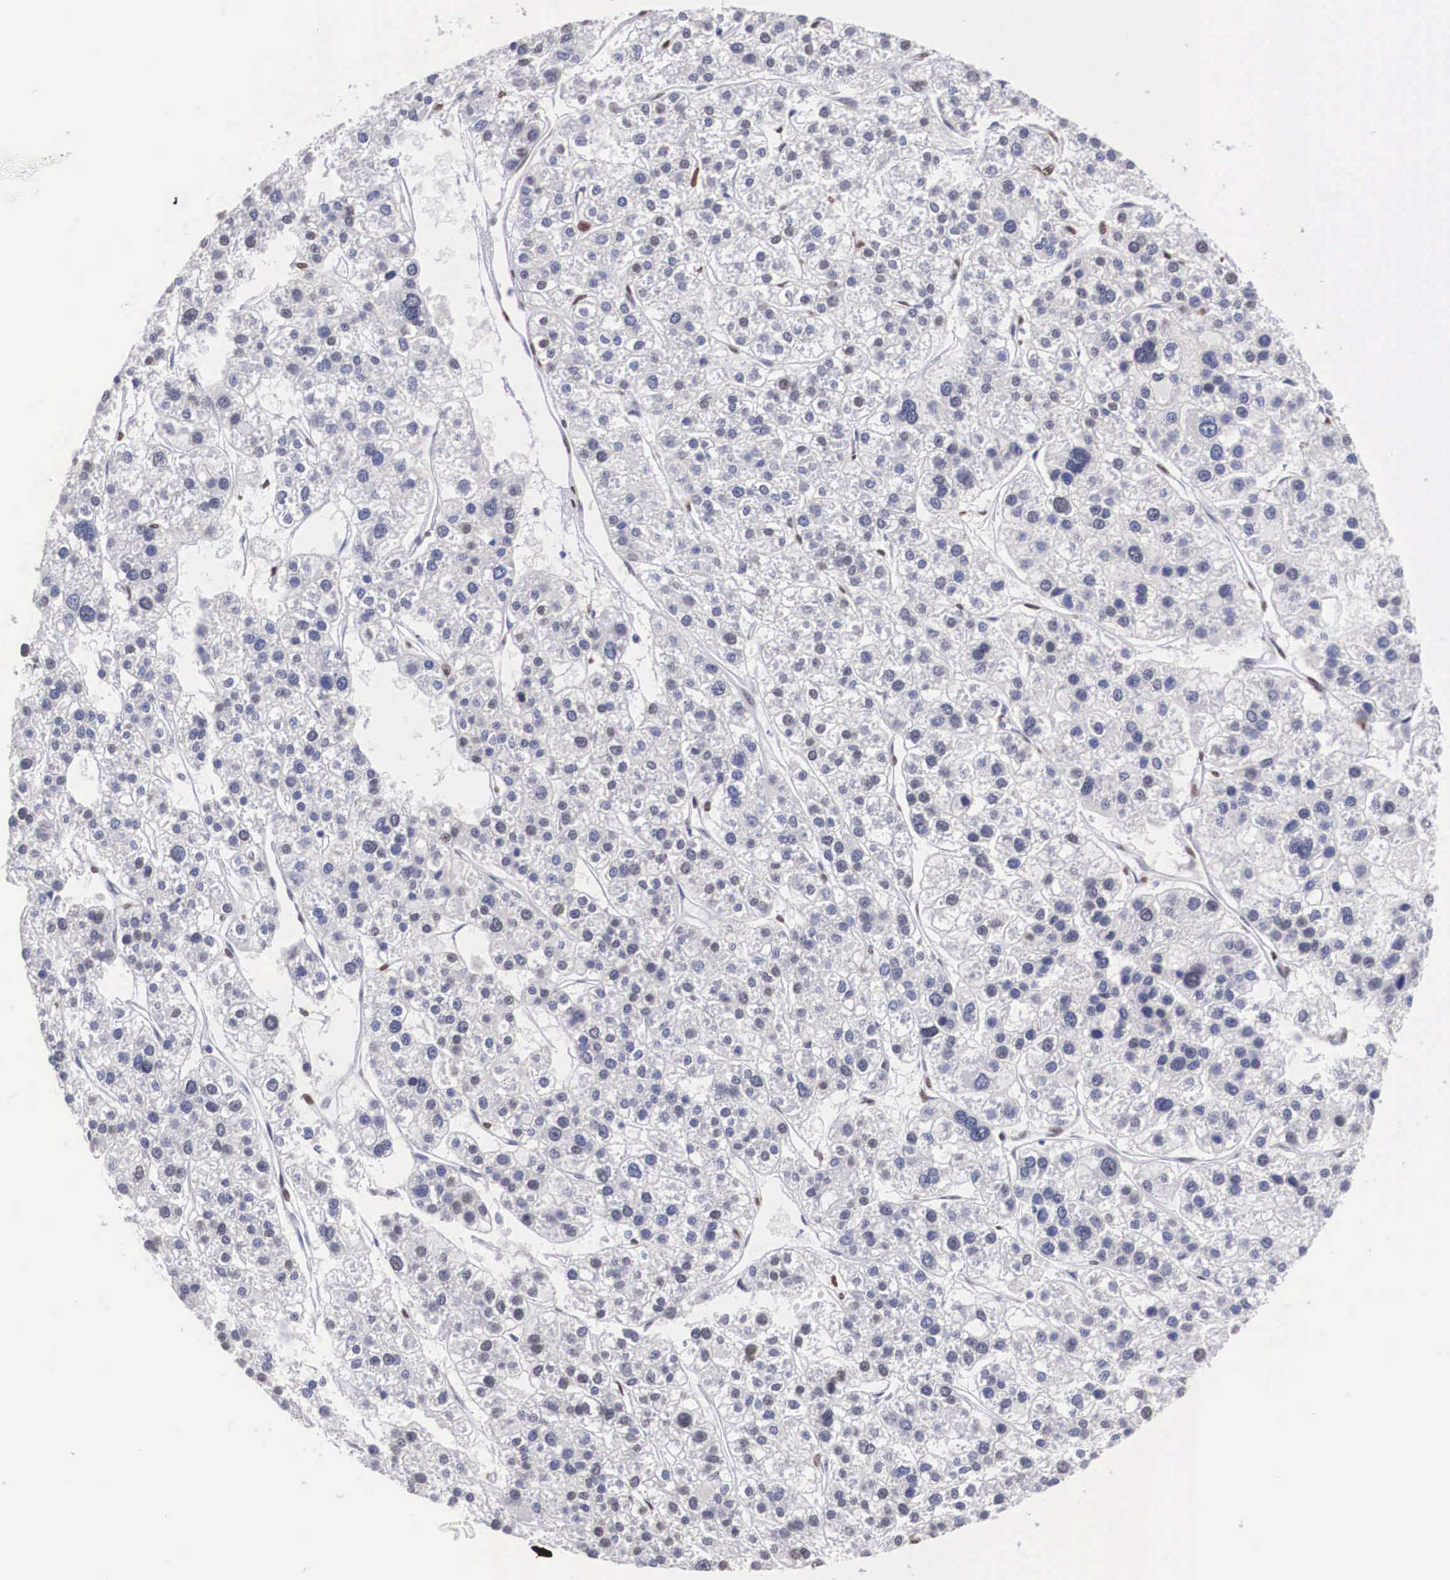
{"staining": {"intensity": "weak", "quantity": "<25%", "location": "nuclear"}, "tissue": "liver cancer", "cell_type": "Tumor cells", "image_type": "cancer", "snomed": [{"axis": "morphology", "description": "Carcinoma, Hepatocellular, NOS"}, {"axis": "topography", "description": "Liver"}], "caption": "This is an immunohistochemistry histopathology image of human hepatocellular carcinoma (liver). There is no staining in tumor cells.", "gene": "KHDRBS3", "patient": {"sex": "female", "age": 85}}